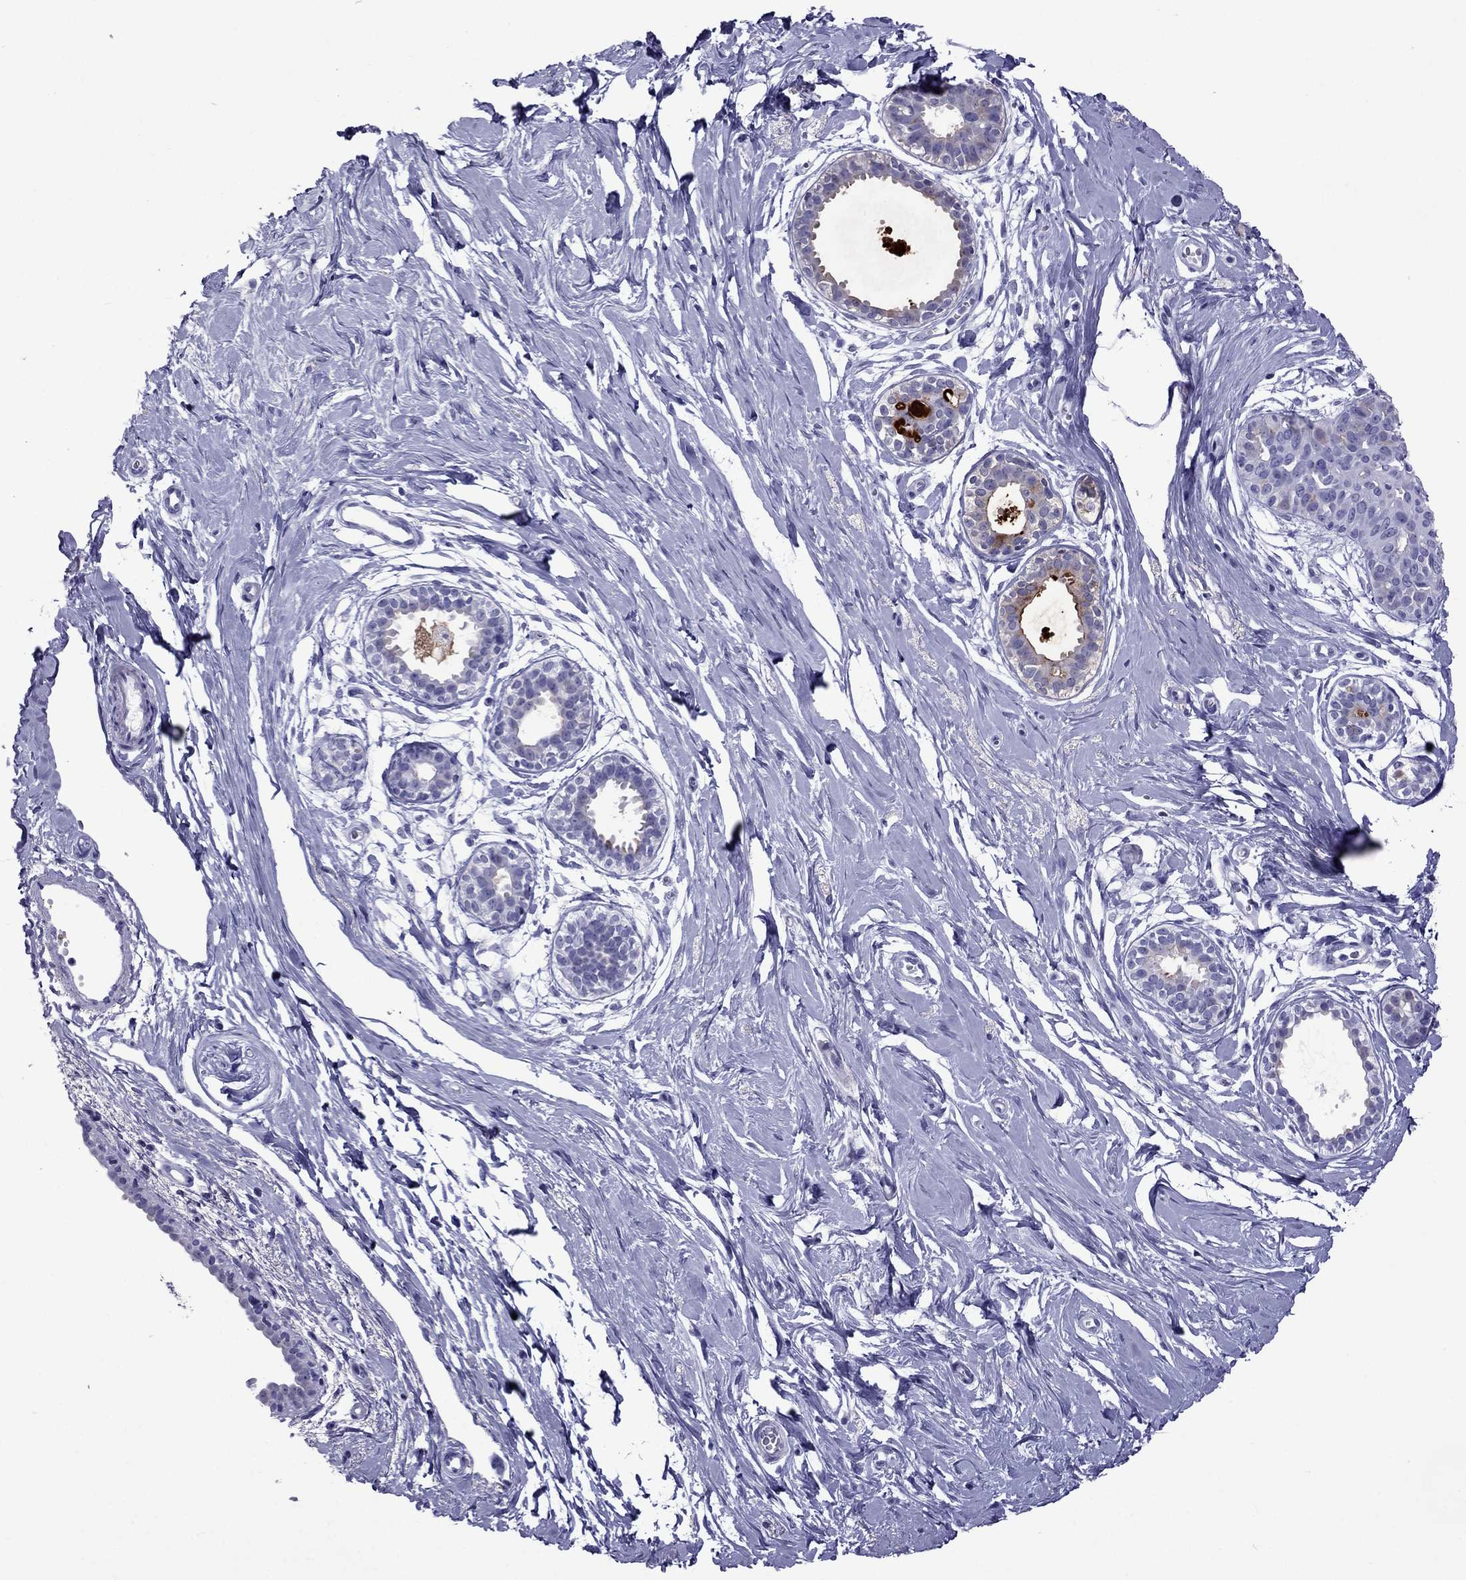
{"staining": {"intensity": "negative", "quantity": "none", "location": "none"}, "tissue": "breast", "cell_type": "Adipocytes", "image_type": "normal", "snomed": [{"axis": "morphology", "description": "Normal tissue, NOS"}, {"axis": "topography", "description": "Breast"}], "caption": "A high-resolution photomicrograph shows IHC staining of benign breast, which demonstrates no significant expression in adipocytes.", "gene": "TFF3", "patient": {"sex": "female", "age": 49}}